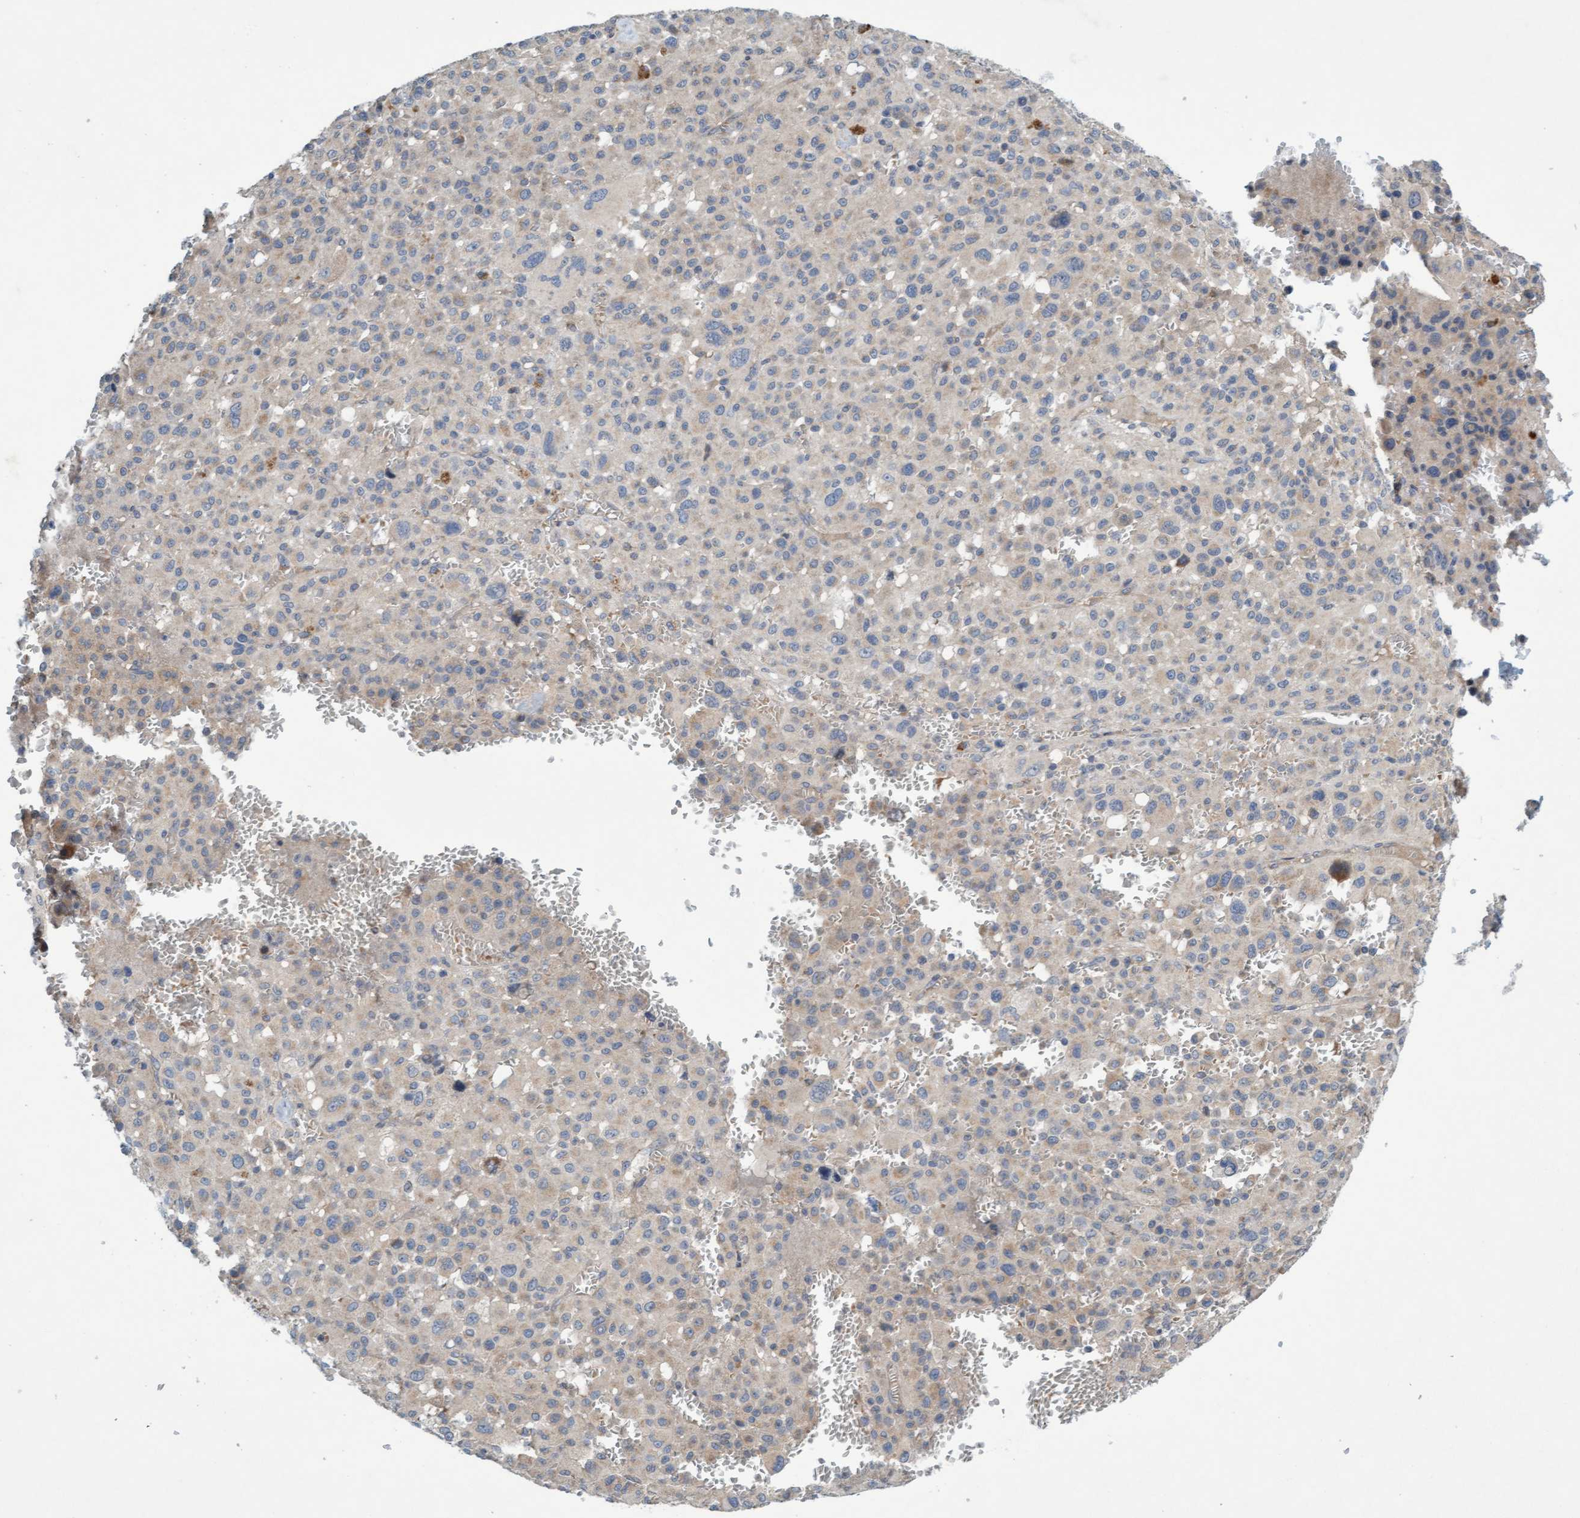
{"staining": {"intensity": "negative", "quantity": "none", "location": "none"}, "tissue": "melanoma", "cell_type": "Tumor cells", "image_type": "cancer", "snomed": [{"axis": "morphology", "description": "Malignant melanoma, Metastatic site"}, {"axis": "topography", "description": "Skin"}], "caption": "Photomicrograph shows no significant protein expression in tumor cells of malignant melanoma (metastatic site).", "gene": "DDHD2", "patient": {"sex": "female", "age": 74}}